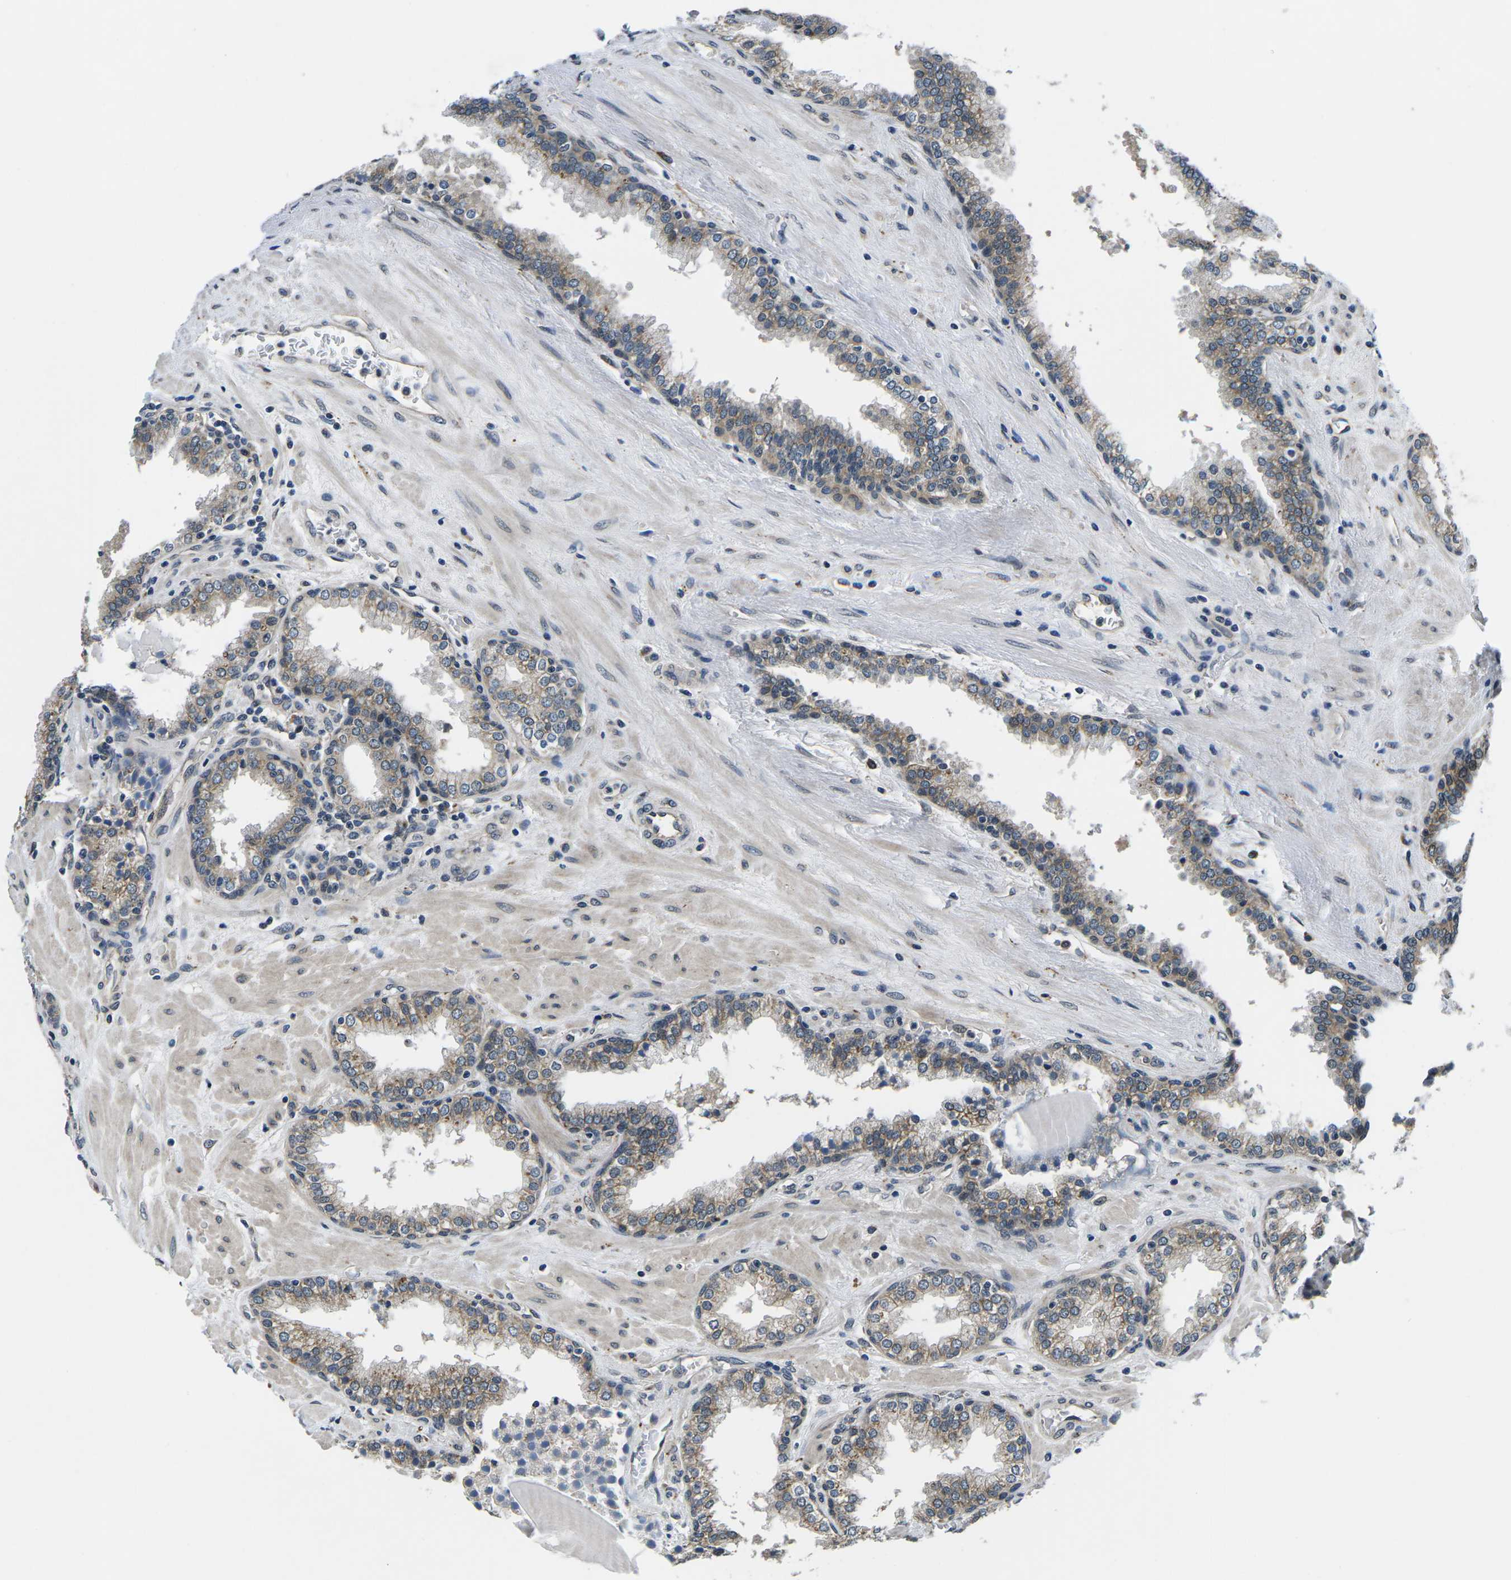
{"staining": {"intensity": "weak", "quantity": "25%-75%", "location": "cytoplasmic/membranous"}, "tissue": "prostate", "cell_type": "Glandular cells", "image_type": "normal", "snomed": [{"axis": "morphology", "description": "Normal tissue, NOS"}, {"axis": "topography", "description": "Prostate"}], "caption": "Immunohistochemistry (IHC) of unremarkable prostate displays low levels of weak cytoplasmic/membranous expression in approximately 25%-75% of glandular cells.", "gene": "SNX10", "patient": {"sex": "male", "age": 51}}